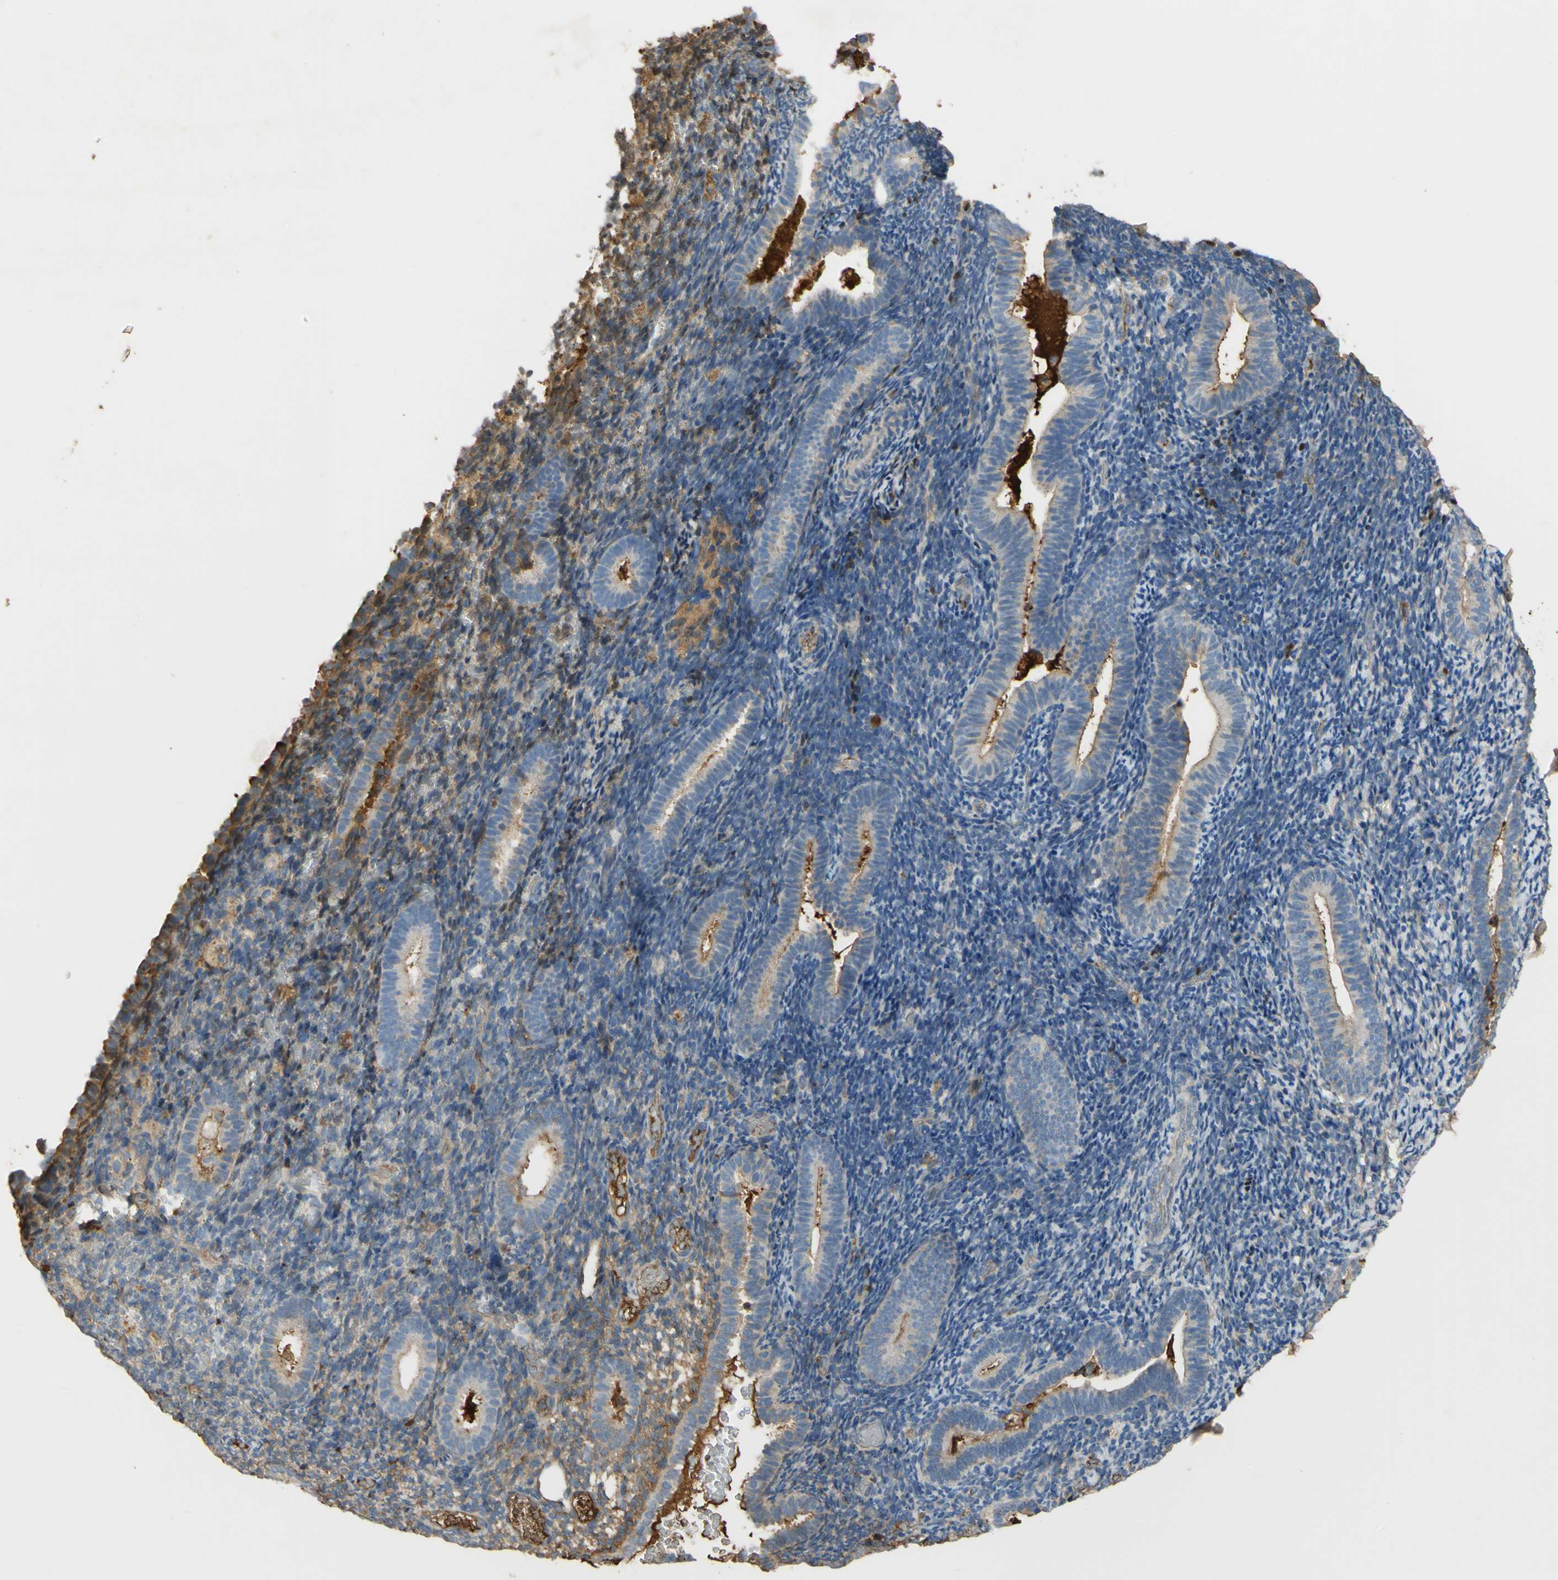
{"staining": {"intensity": "moderate", "quantity": "25%-75%", "location": "cytoplasmic/membranous"}, "tissue": "endometrium", "cell_type": "Cells in endometrial stroma", "image_type": "normal", "snomed": [{"axis": "morphology", "description": "Normal tissue, NOS"}, {"axis": "topography", "description": "Endometrium"}], "caption": "DAB (3,3'-diaminobenzidine) immunohistochemical staining of benign human endometrium reveals moderate cytoplasmic/membranous protein positivity in about 25%-75% of cells in endometrial stroma.", "gene": "TIMP2", "patient": {"sex": "female", "age": 51}}